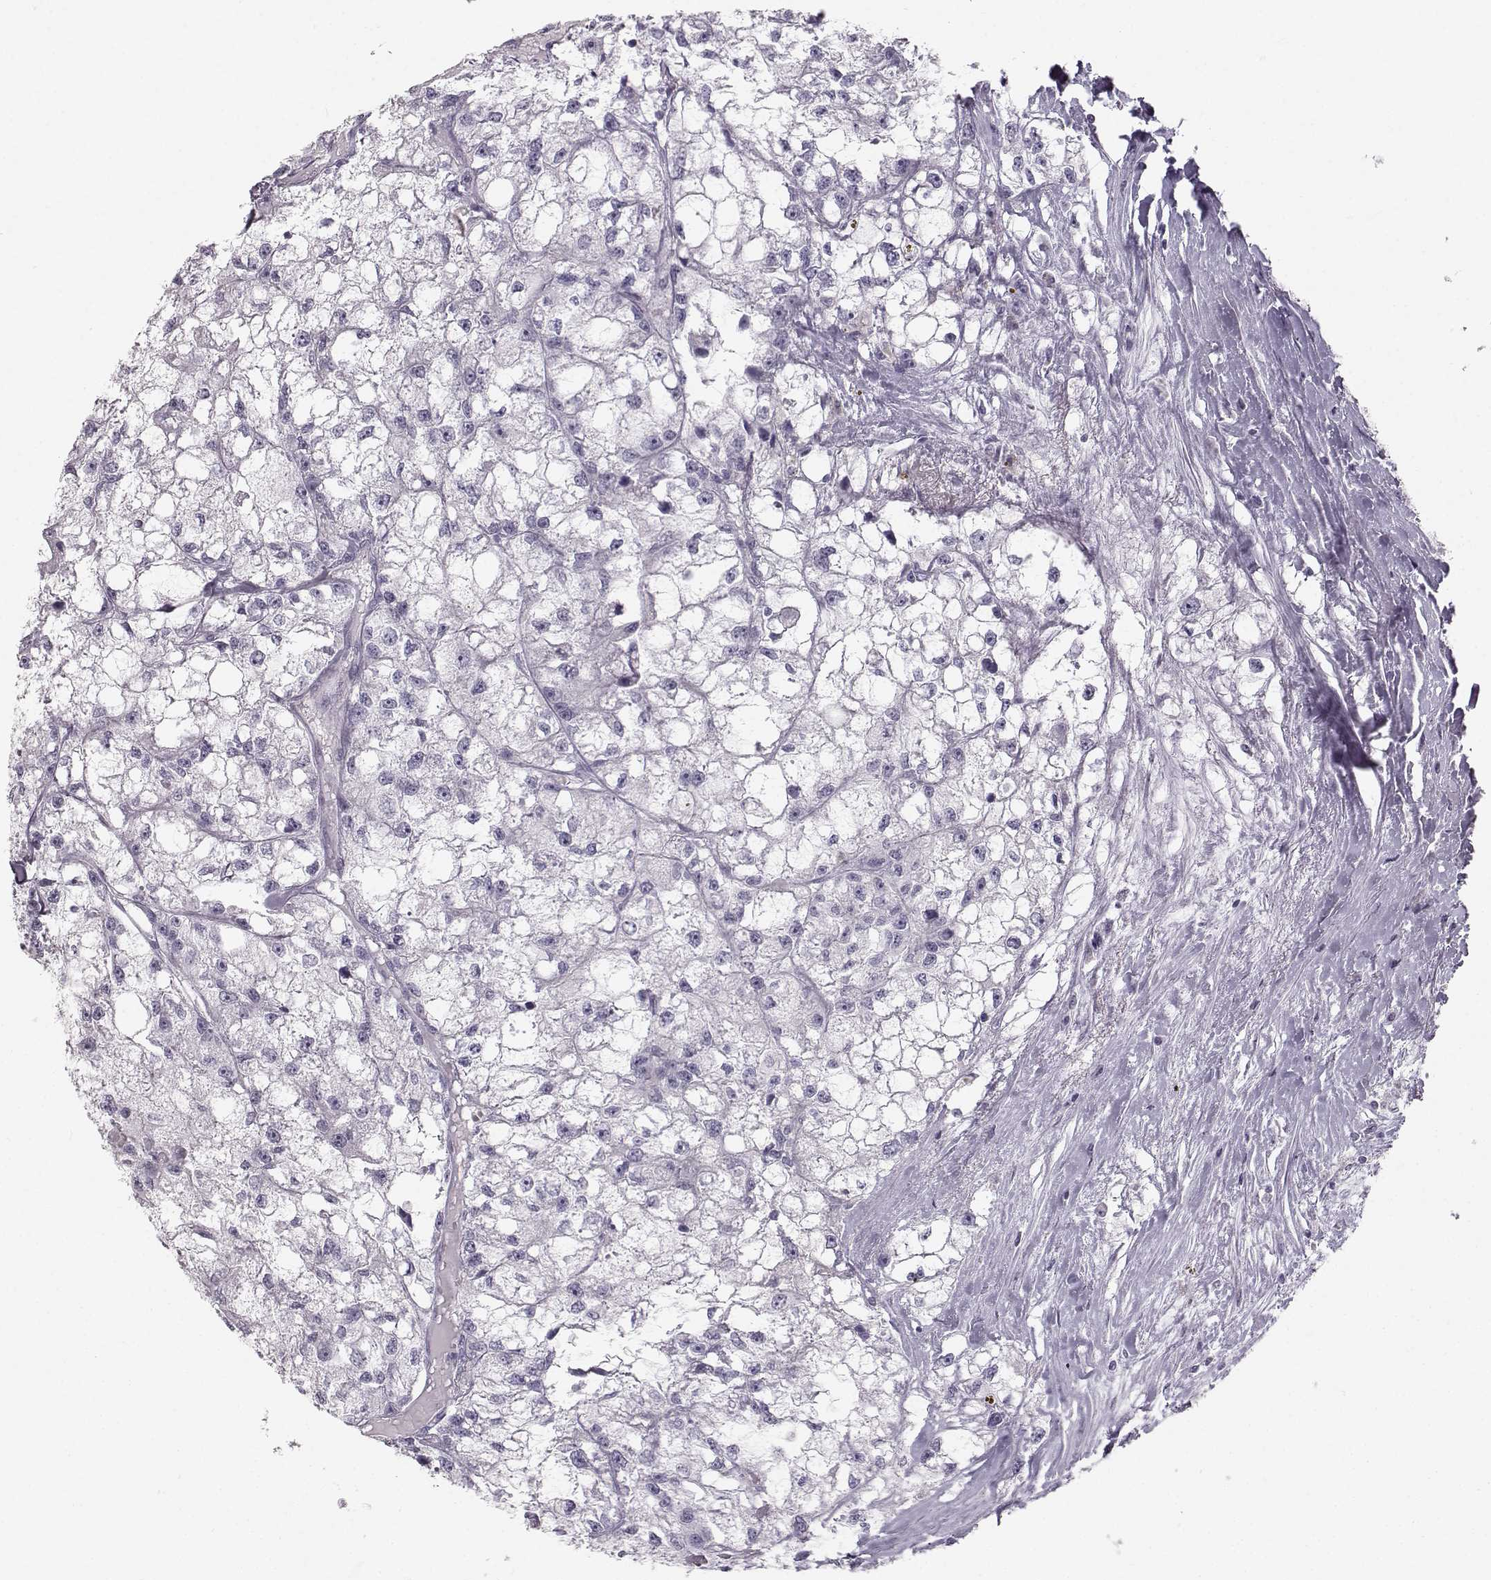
{"staining": {"intensity": "negative", "quantity": "none", "location": "none"}, "tissue": "renal cancer", "cell_type": "Tumor cells", "image_type": "cancer", "snomed": [{"axis": "morphology", "description": "Adenocarcinoma, NOS"}, {"axis": "topography", "description": "Kidney"}], "caption": "This is an immunohistochemistry (IHC) micrograph of human renal cancer (adenocarcinoma). There is no positivity in tumor cells.", "gene": "OIP5", "patient": {"sex": "male", "age": 56}}